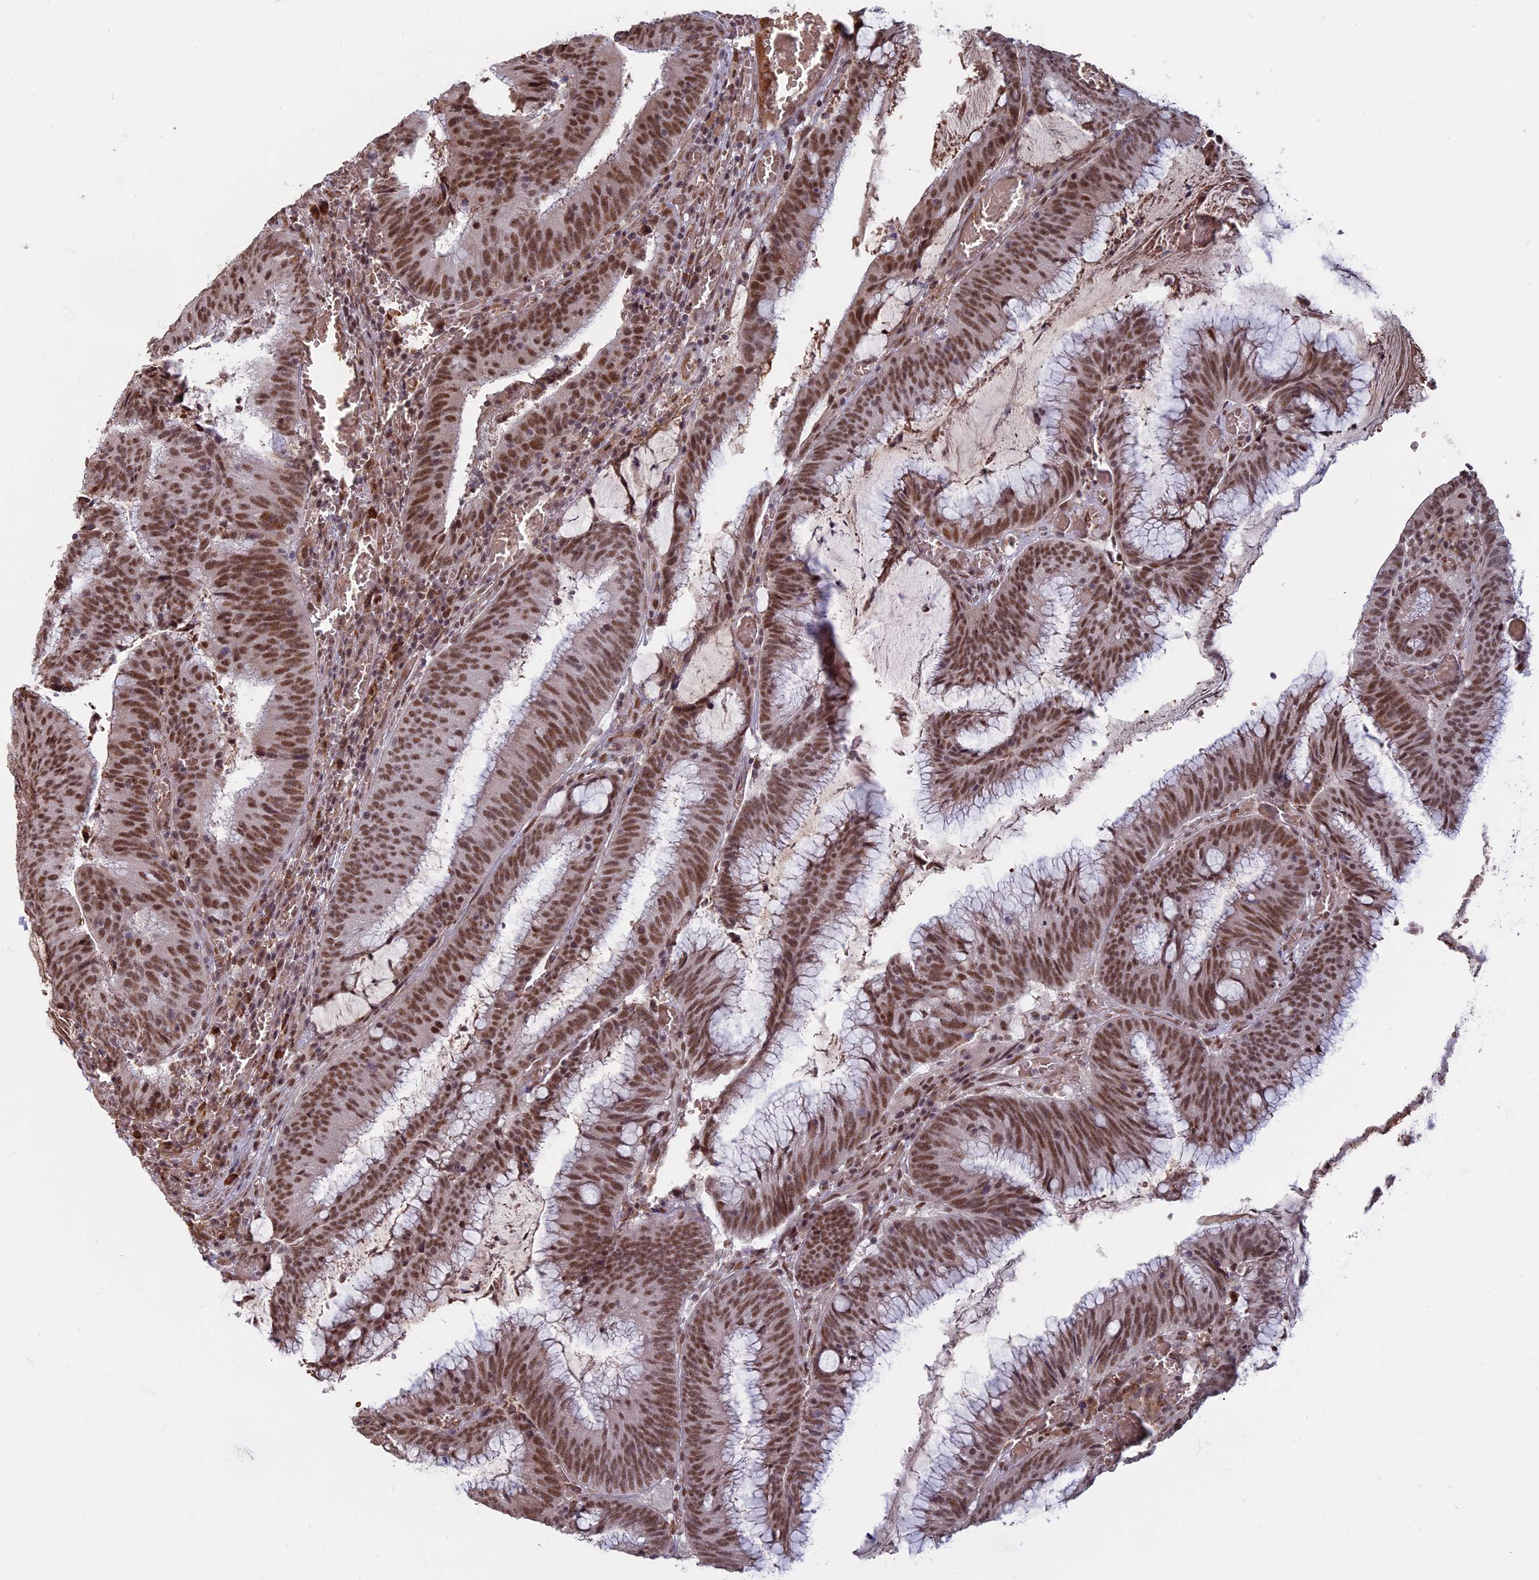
{"staining": {"intensity": "moderate", "quantity": ">75%", "location": "nuclear"}, "tissue": "colorectal cancer", "cell_type": "Tumor cells", "image_type": "cancer", "snomed": [{"axis": "morphology", "description": "Adenocarcinoma, NOS"}, {"axis": "topography", "description": "Rectum"}], "caption": "IHC (DAB) staining of human adenocarcinoma (colorectal) shows moderate nuclear protein positivity in about >75% of tumor cells.", "gene": "MFAP1", "patient": {"sex": "female", "age": 77}}